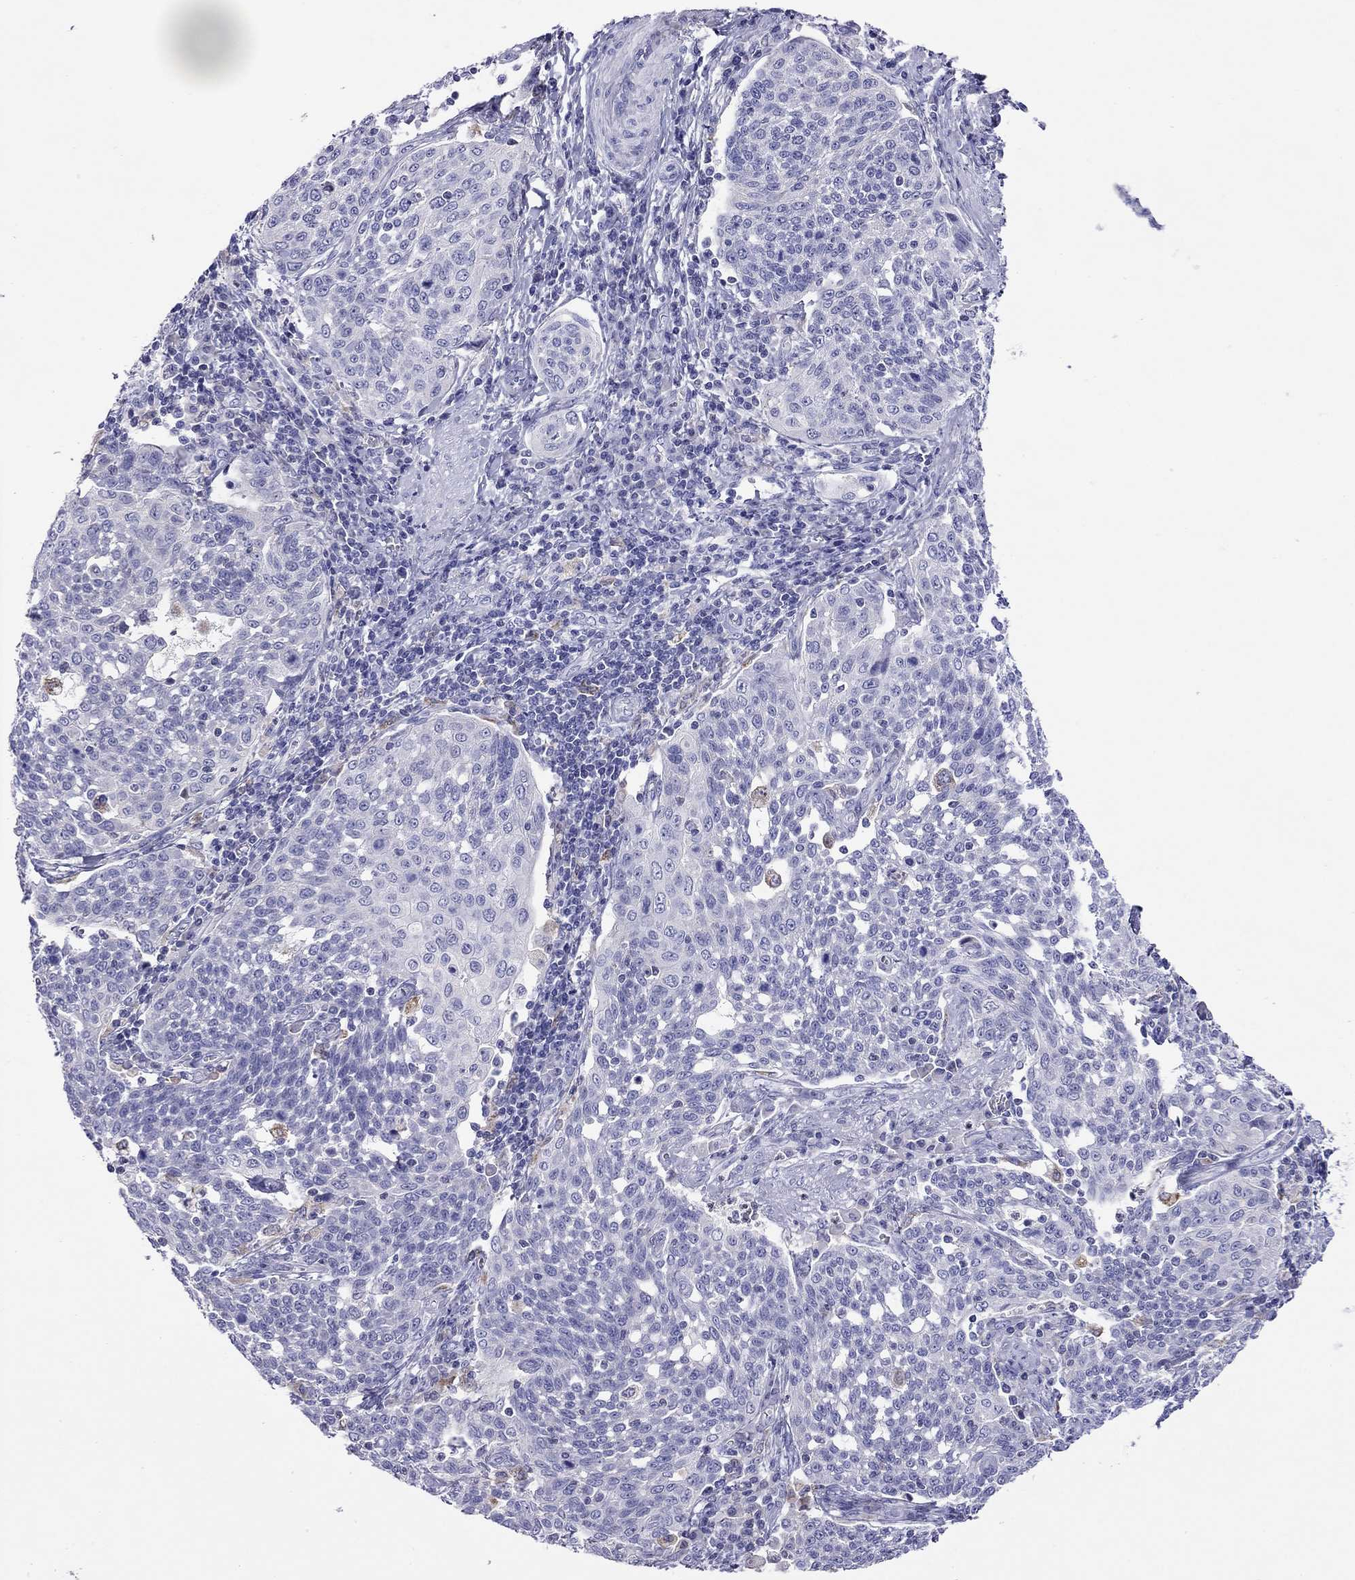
{"staining": {"intensity": "negative", "quantity": "none", "location": "none"}, "tissue": "cervical cancer", "cell_type": "Tumor cells", "image_type": "cancer", "snomed": [{"axis": "morphology", "description": "Squamous cell carcinoma, NOS"}, {"axis": "topography", "description": "Cervix"}], "caption": "This is an IHC histopathology image of human cervical squamous cell carcinoma. There is no positivity in tumor cells.", "gene": "SLC46A2", "patient": {"sex": "female", "age": 34}}